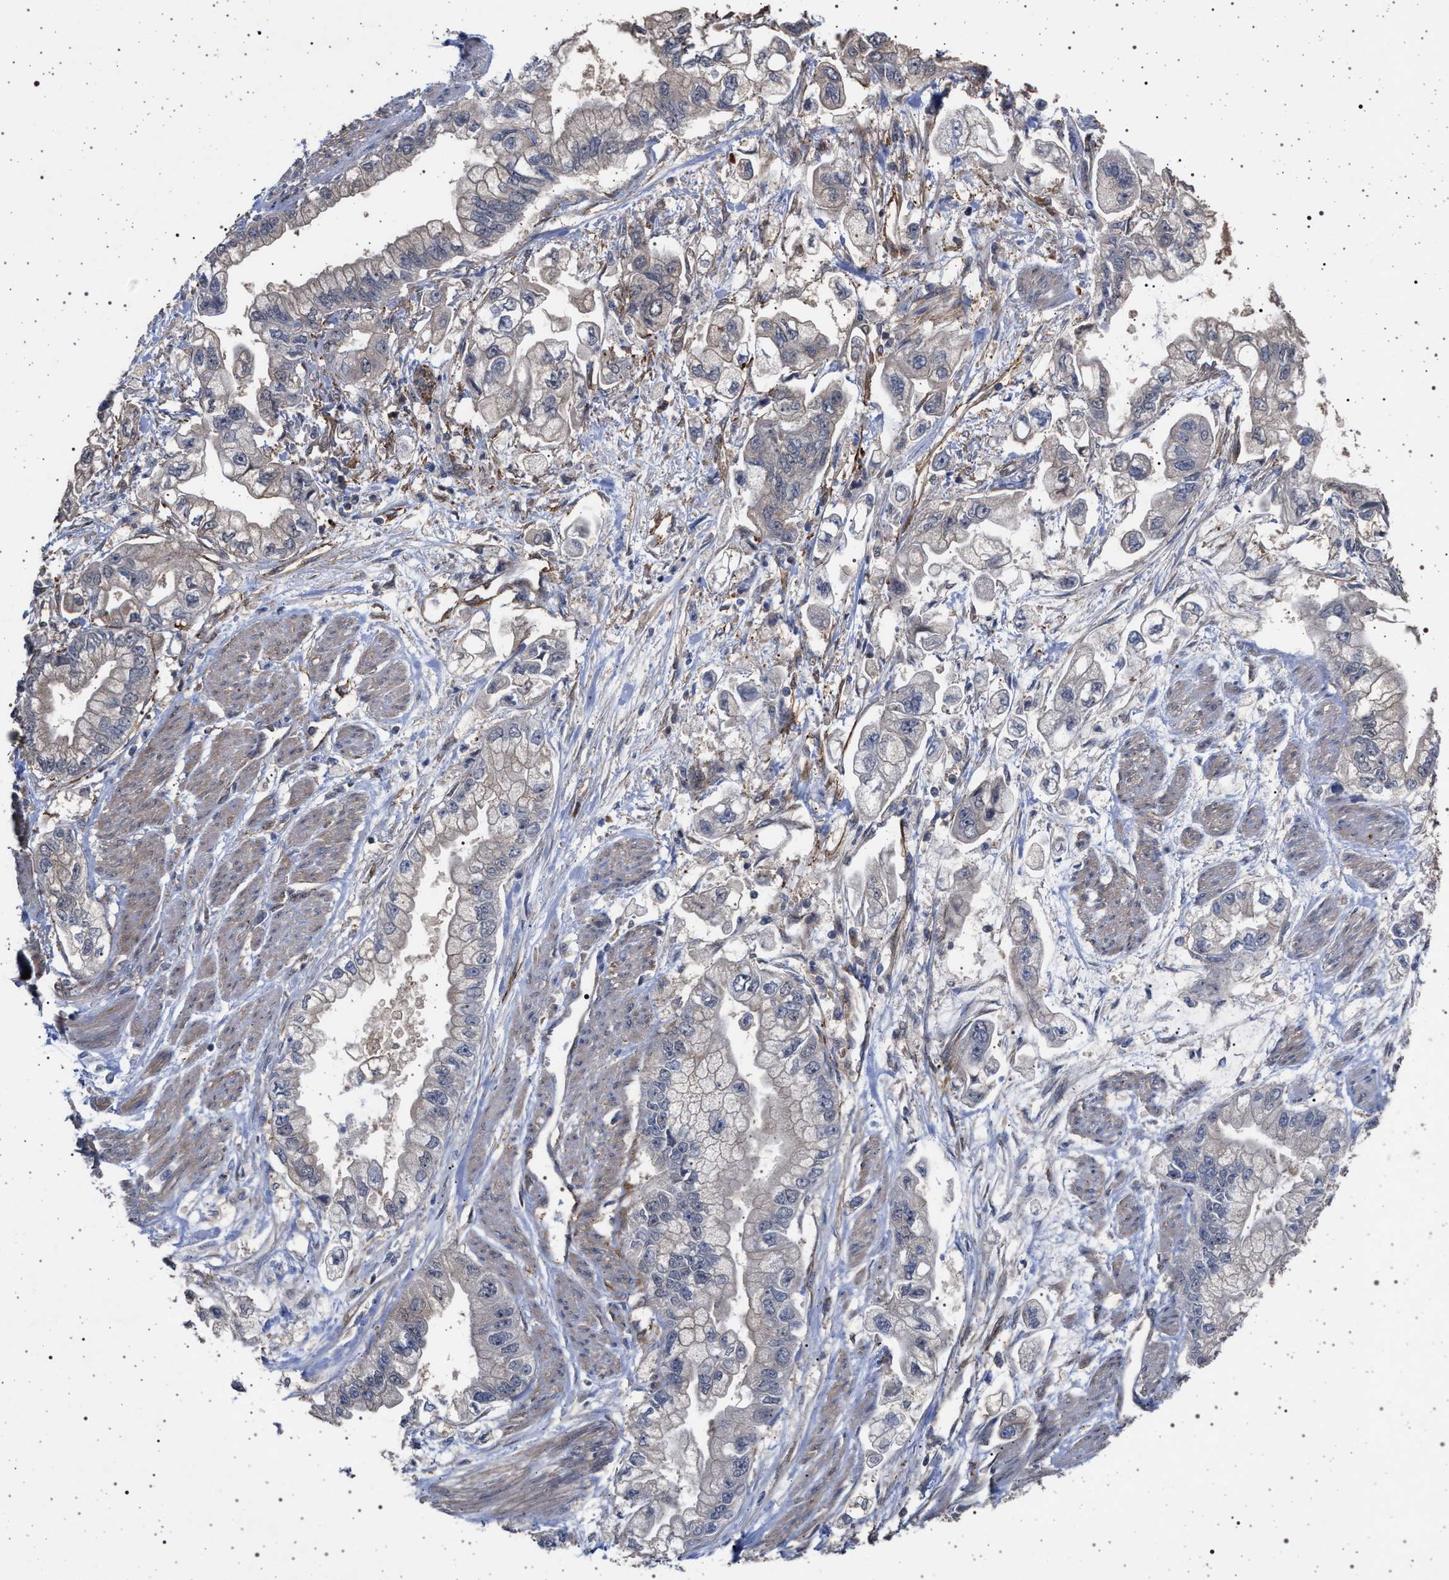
{"staining": {"intensity": "negative", "quantity": "none", "location": "none"}, "tissue": "stomach cancer", "cell_type": "Tumor cells", "image_type": "cancer", "snomed": [{"axis": "morphology", "description": "Normal tissue, NOS"}, {"axis": "morphology", "description": "Adenocarcinoma, NOS"}, {"axis": "topography", "description": "Stomach"}], "caption": "Histopathology image shows no protein staining in tumor cells of stomach cancer tissue. (Stains: DAB (3,3'-diaminobenzidine) immunohistochemistry with hematoxylin counter stain, Microscopy: brightfield microscopy at high magnification).", "gene": "IFT20", "patient": {"sex": "male", "age": 62}}